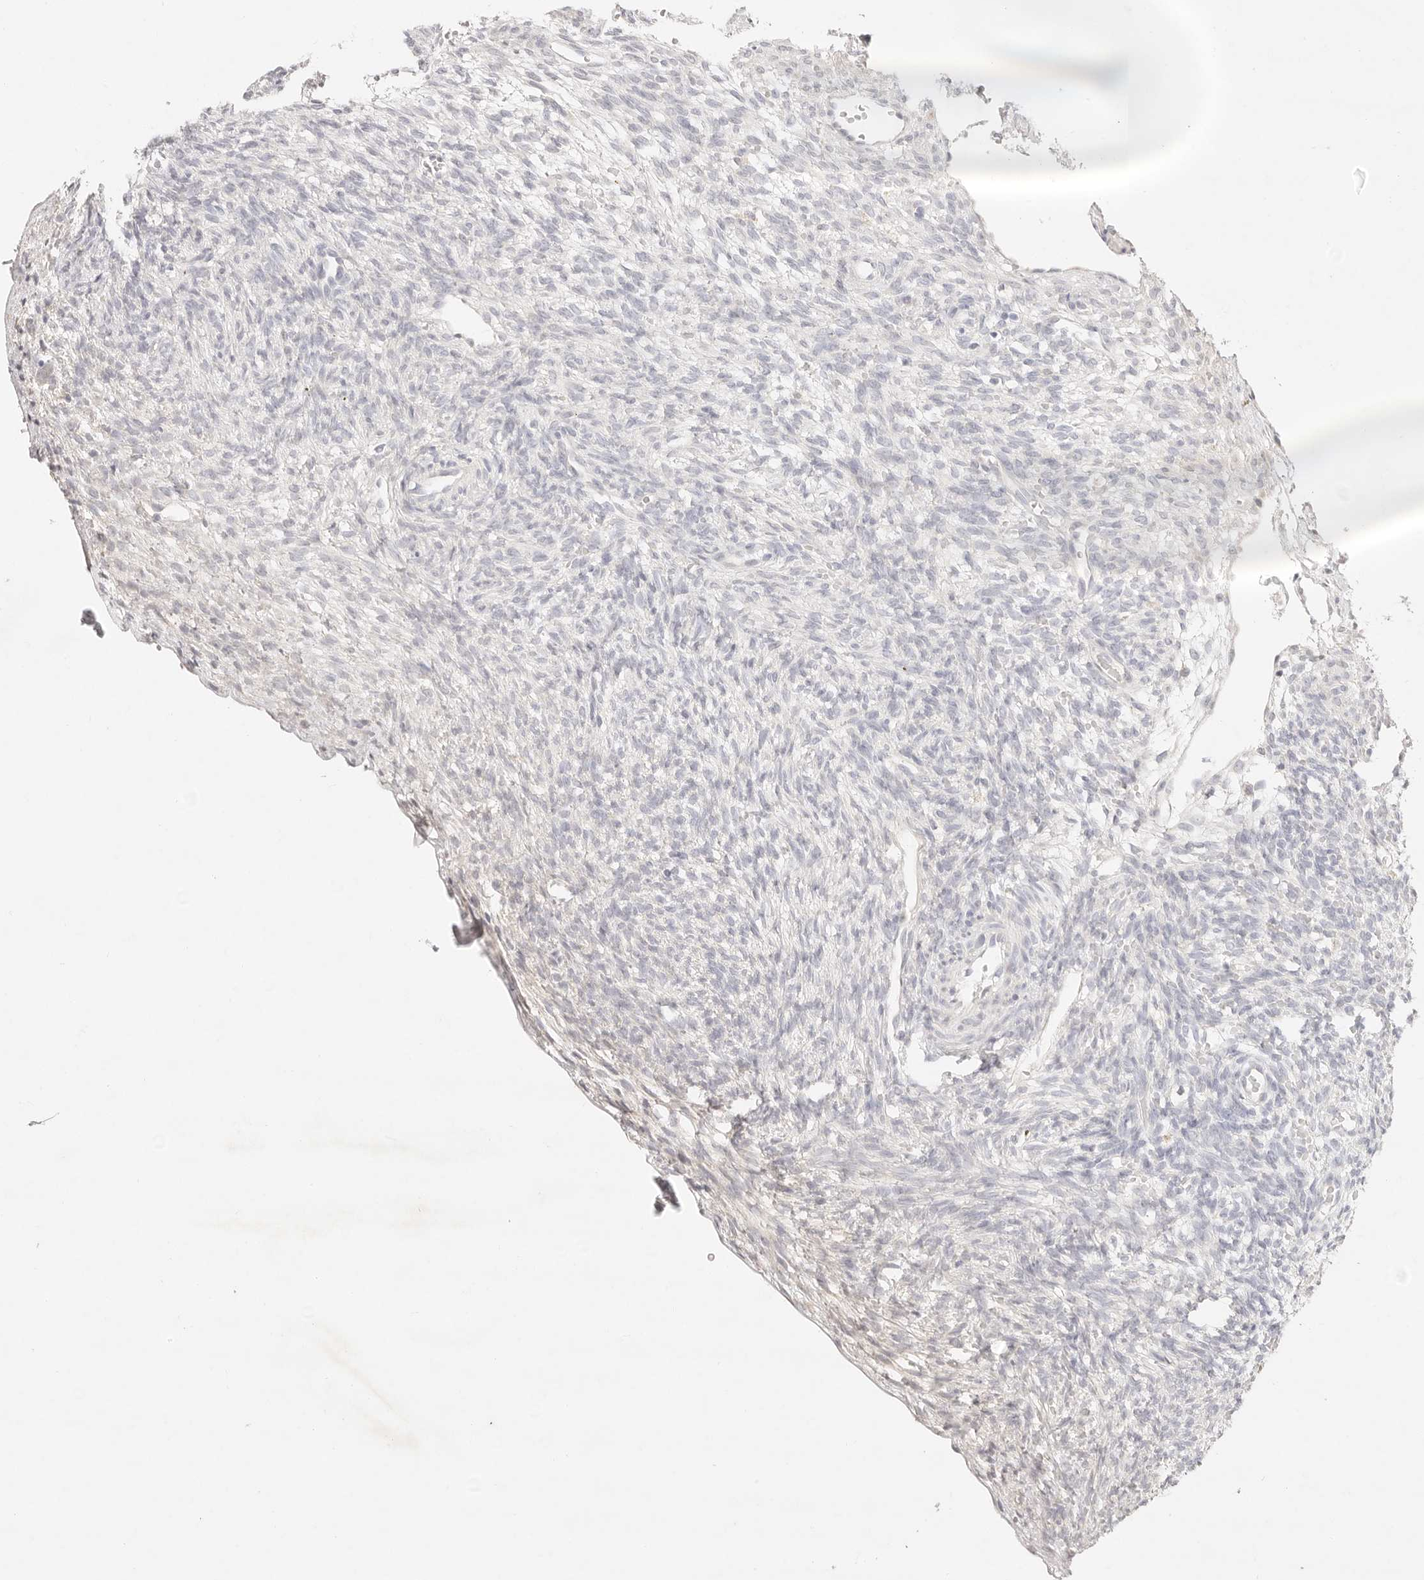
{"staining": {"intensity": "weak", "quantity": "<25%", "location": "cytoplasmic/membranous"}, "tissue": "ovary", "cell_type": "Follicle cells", "image_type": "normal", "snomed": [{"axis": "morphology", "description": "Normal tissue, NOS"}, {"axis": "topography", "description": "Ovary"}], "caption": "An immunohistochemistry (IHC) micrograph of normal ovary is shown. There is no staining in follicle cells of ovary.", "gene": "GPR156", "patient": {"sex": "female", "age": 34}}